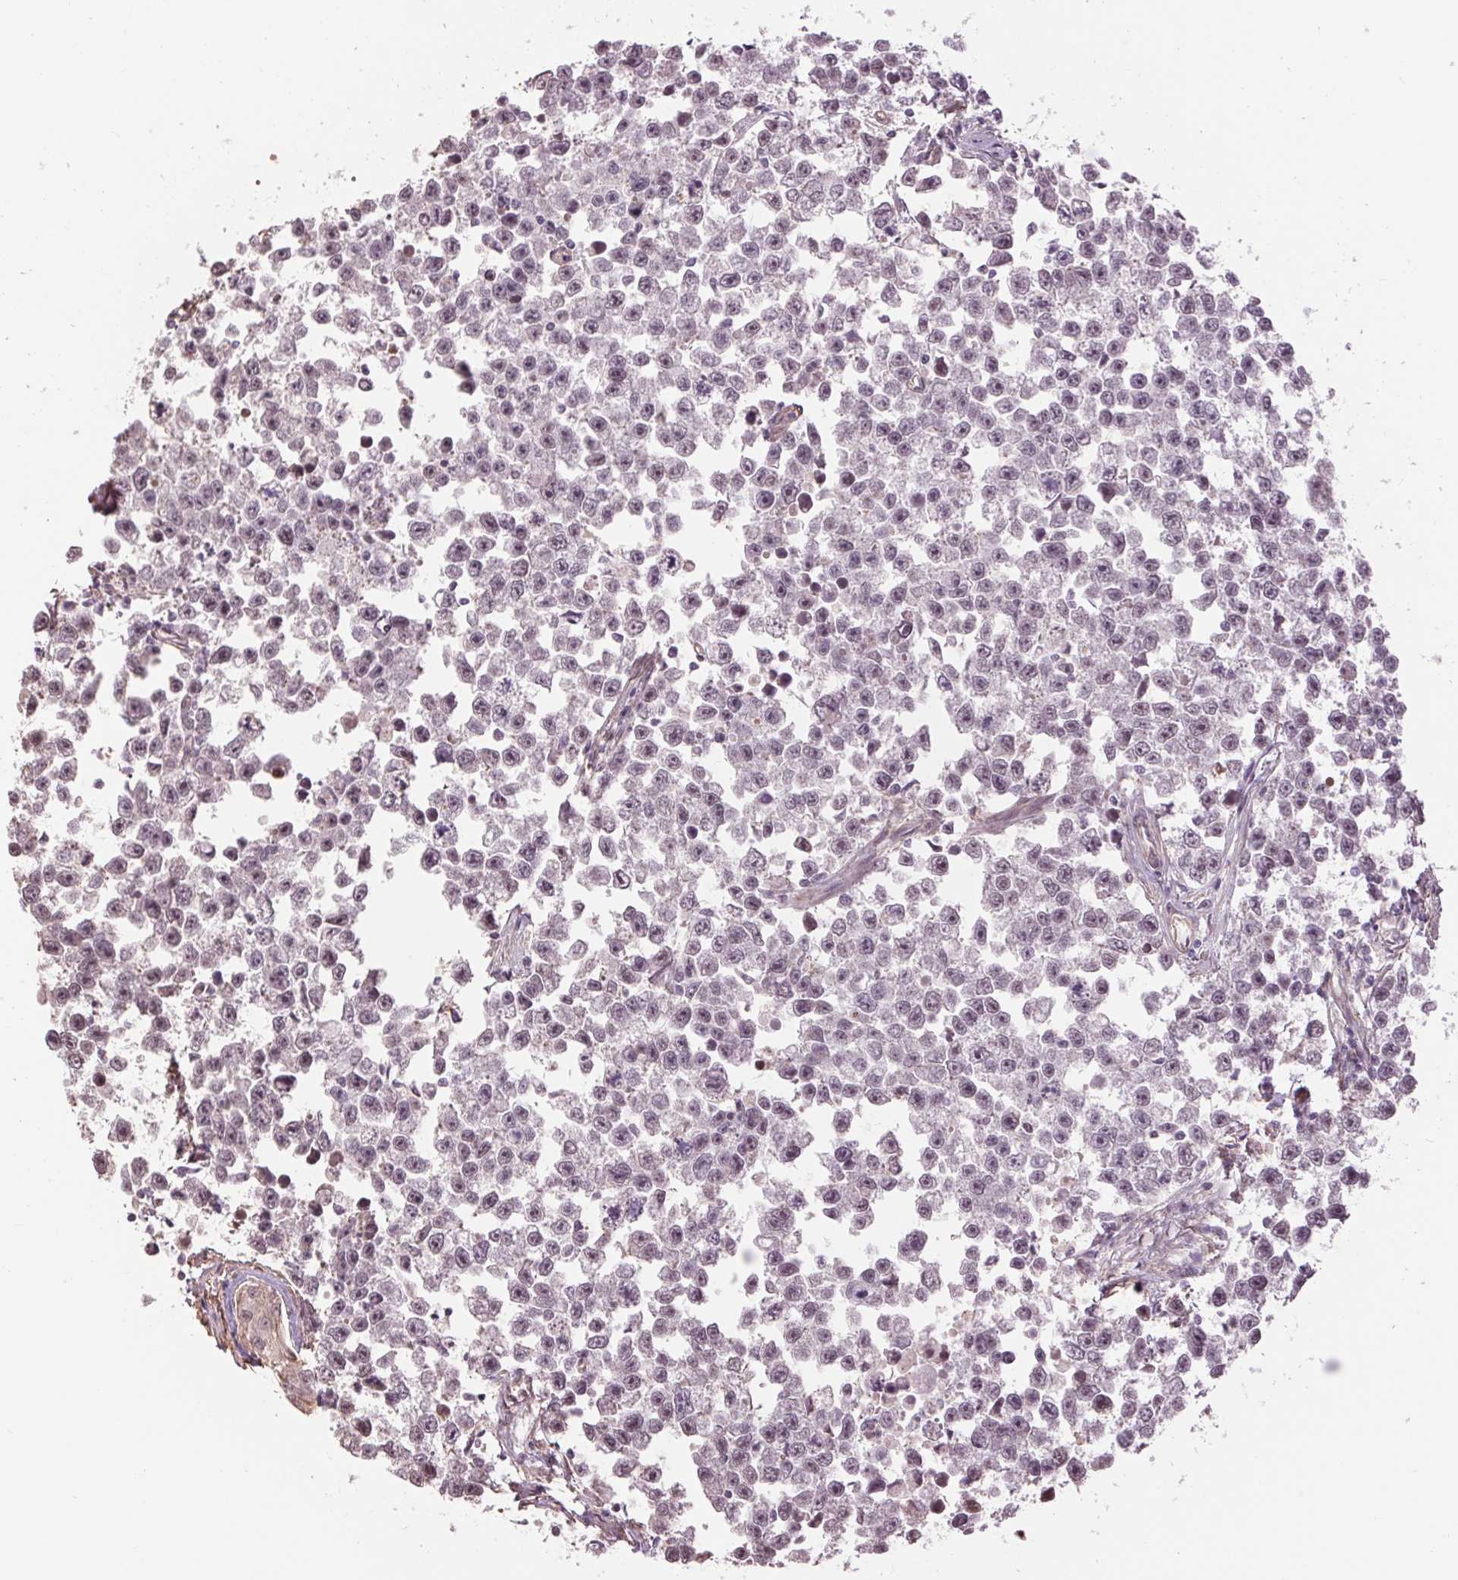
{"staining": {"intensity": "moderate", "quantity": ">75%", "location": "nuclear"}, "tissue": "testis cancer", "cell_type": "Tumor cells", "image_type": "cancer", "snomed": [{"axis": "morphology", "description": "Seminoma, NOS"}, {"axis": "topography", "description": "Testis"}], "caption": "Immunohistochemical staining of testis cancer exhibits medium levels of moderate nuclear staining in approximately >75% of tumor cells.", "gene": "PALM", "patient": {"sex": "male", "age": 26}}